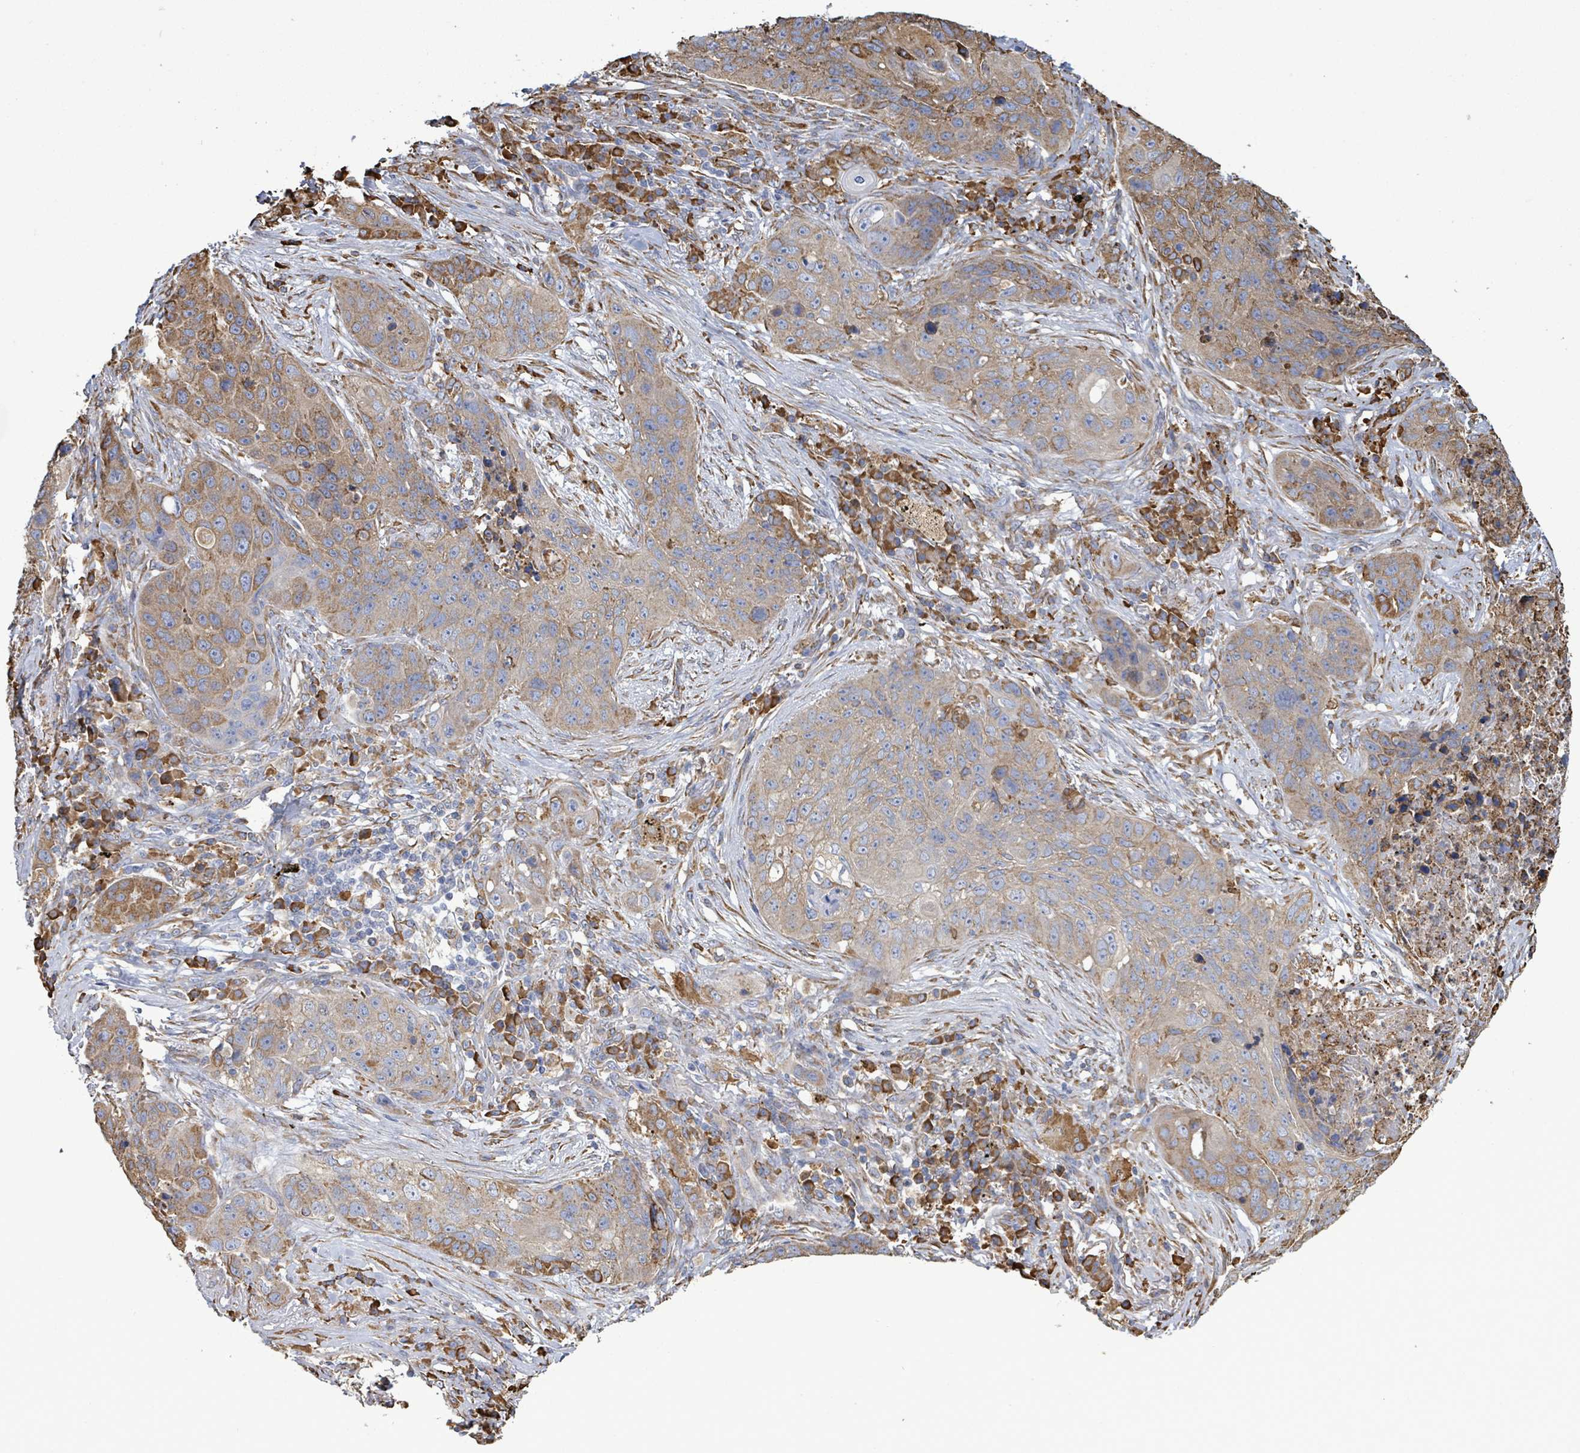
{"staining": {"intensity": "moderate", "quantity": "25%-75%", "location": "cytoplasmic/membranous"}, "tissue": "lung cancer", "cell_type": "Tumor cells", "image_type": "cancer", "snomed": [{"axis": "morphology", "description": "Squamous cell carcinoma, NOS"}, {"axis": "topography", "description": "Lung"}], "caption": "Moderate cytoplasmic/membranous staining for a protein is seen in approximately 25%-75% of tumor cells of squamous cell carcinoma (lung) using IHC.", "gene": "RFPL4A", "patient": {"sex": "female", "age": 63}}